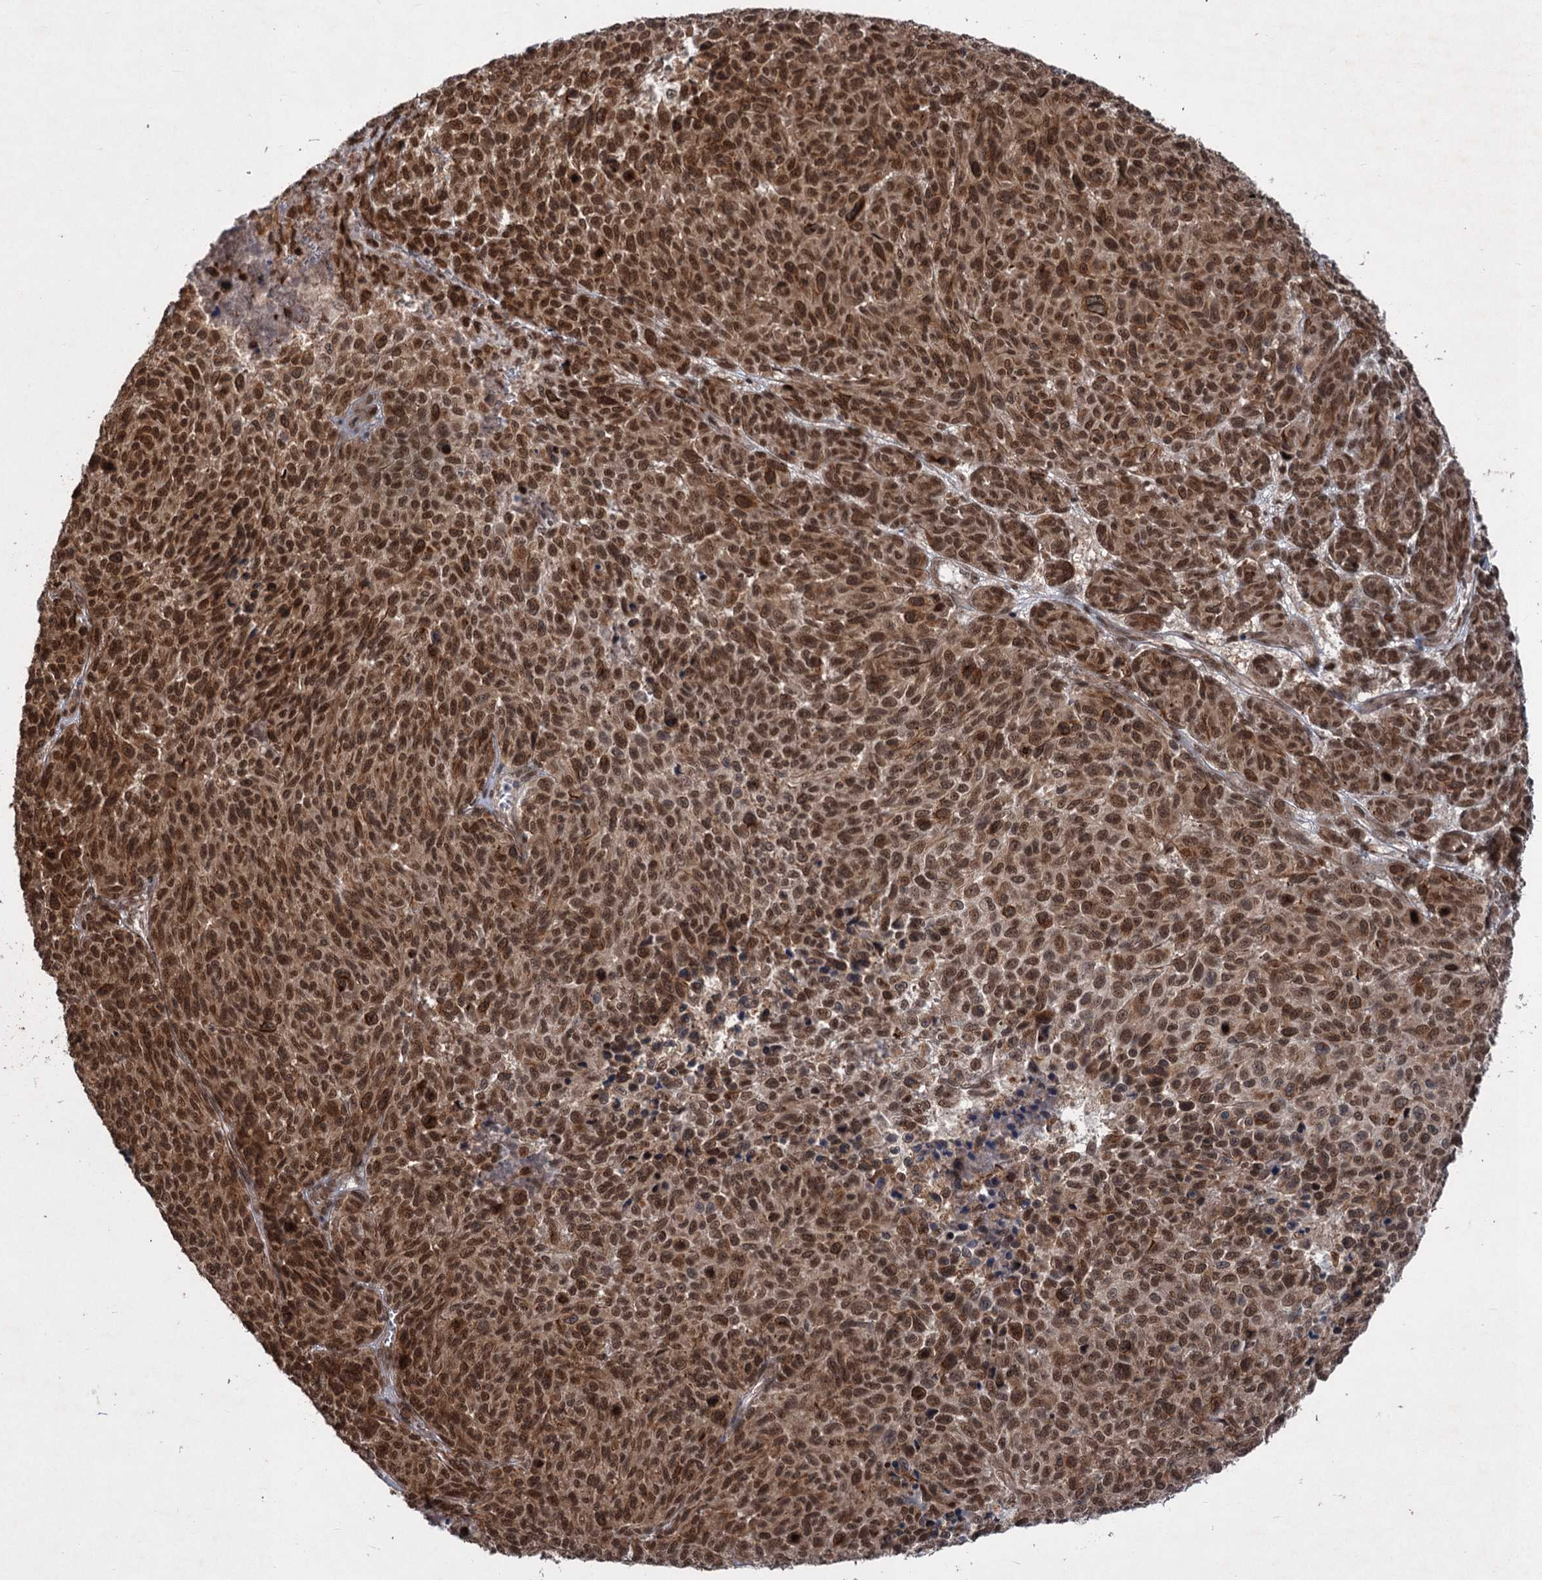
{"staining": {"intensity": "strong", "quantity": ">75%", "location": "cytoplasmic/membranous,nuclear"}, "tissue": "melanoma", "cell_type": "Tumor cells", "image_type": "cancer", "snomed": [{"axis": "morphology", "description": "Malignant melanoma, NOS"}, {"axis": "topography", "description": "Skin"}], "caption": "Malignant melanoma stained with a protein marker exhibits strong staining in tumor cells.", "gene": "TTC31", "patient": {"sex": "male", "age": 49}}